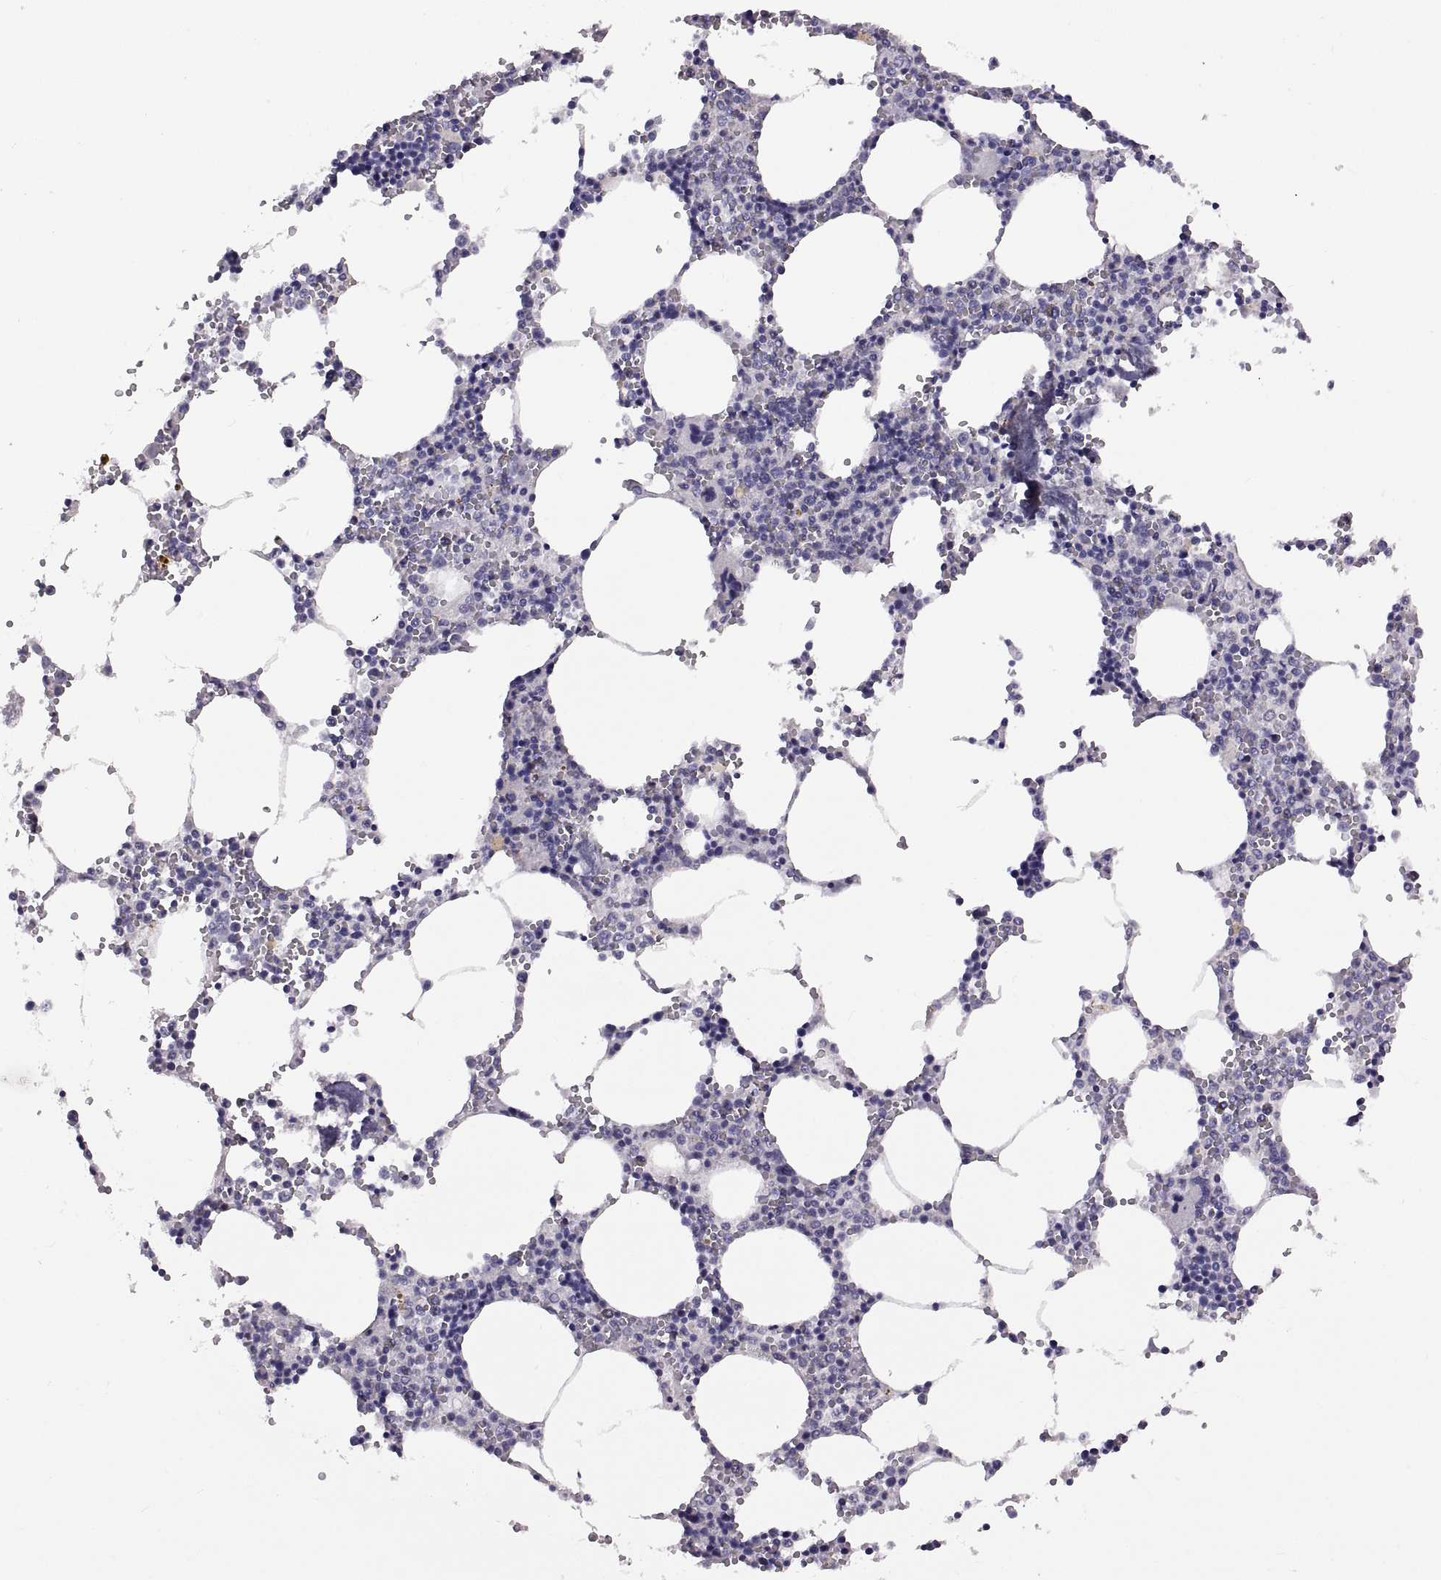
{"staining": {"intensity": "negative", "quantity": "none", "location": "none"}, "tissue": "bone marrow", "cell_type": "Hematopoietic cells", "image_type": "normal", "snomed": [{"axis": "morphology", "description": "Normal tissue, NOS"}, {"axis": "topography", "description": "Bone marrow"}], "caption": "Immunohistochemical staining of unremarkable human bone marrow demonstrates no significant positivity in hematopoietic cells. (DAB immunohistochemistry (IHC), high magnification).", "gene": "RDM1", "patient": {"sex": "male", "age": 54}}